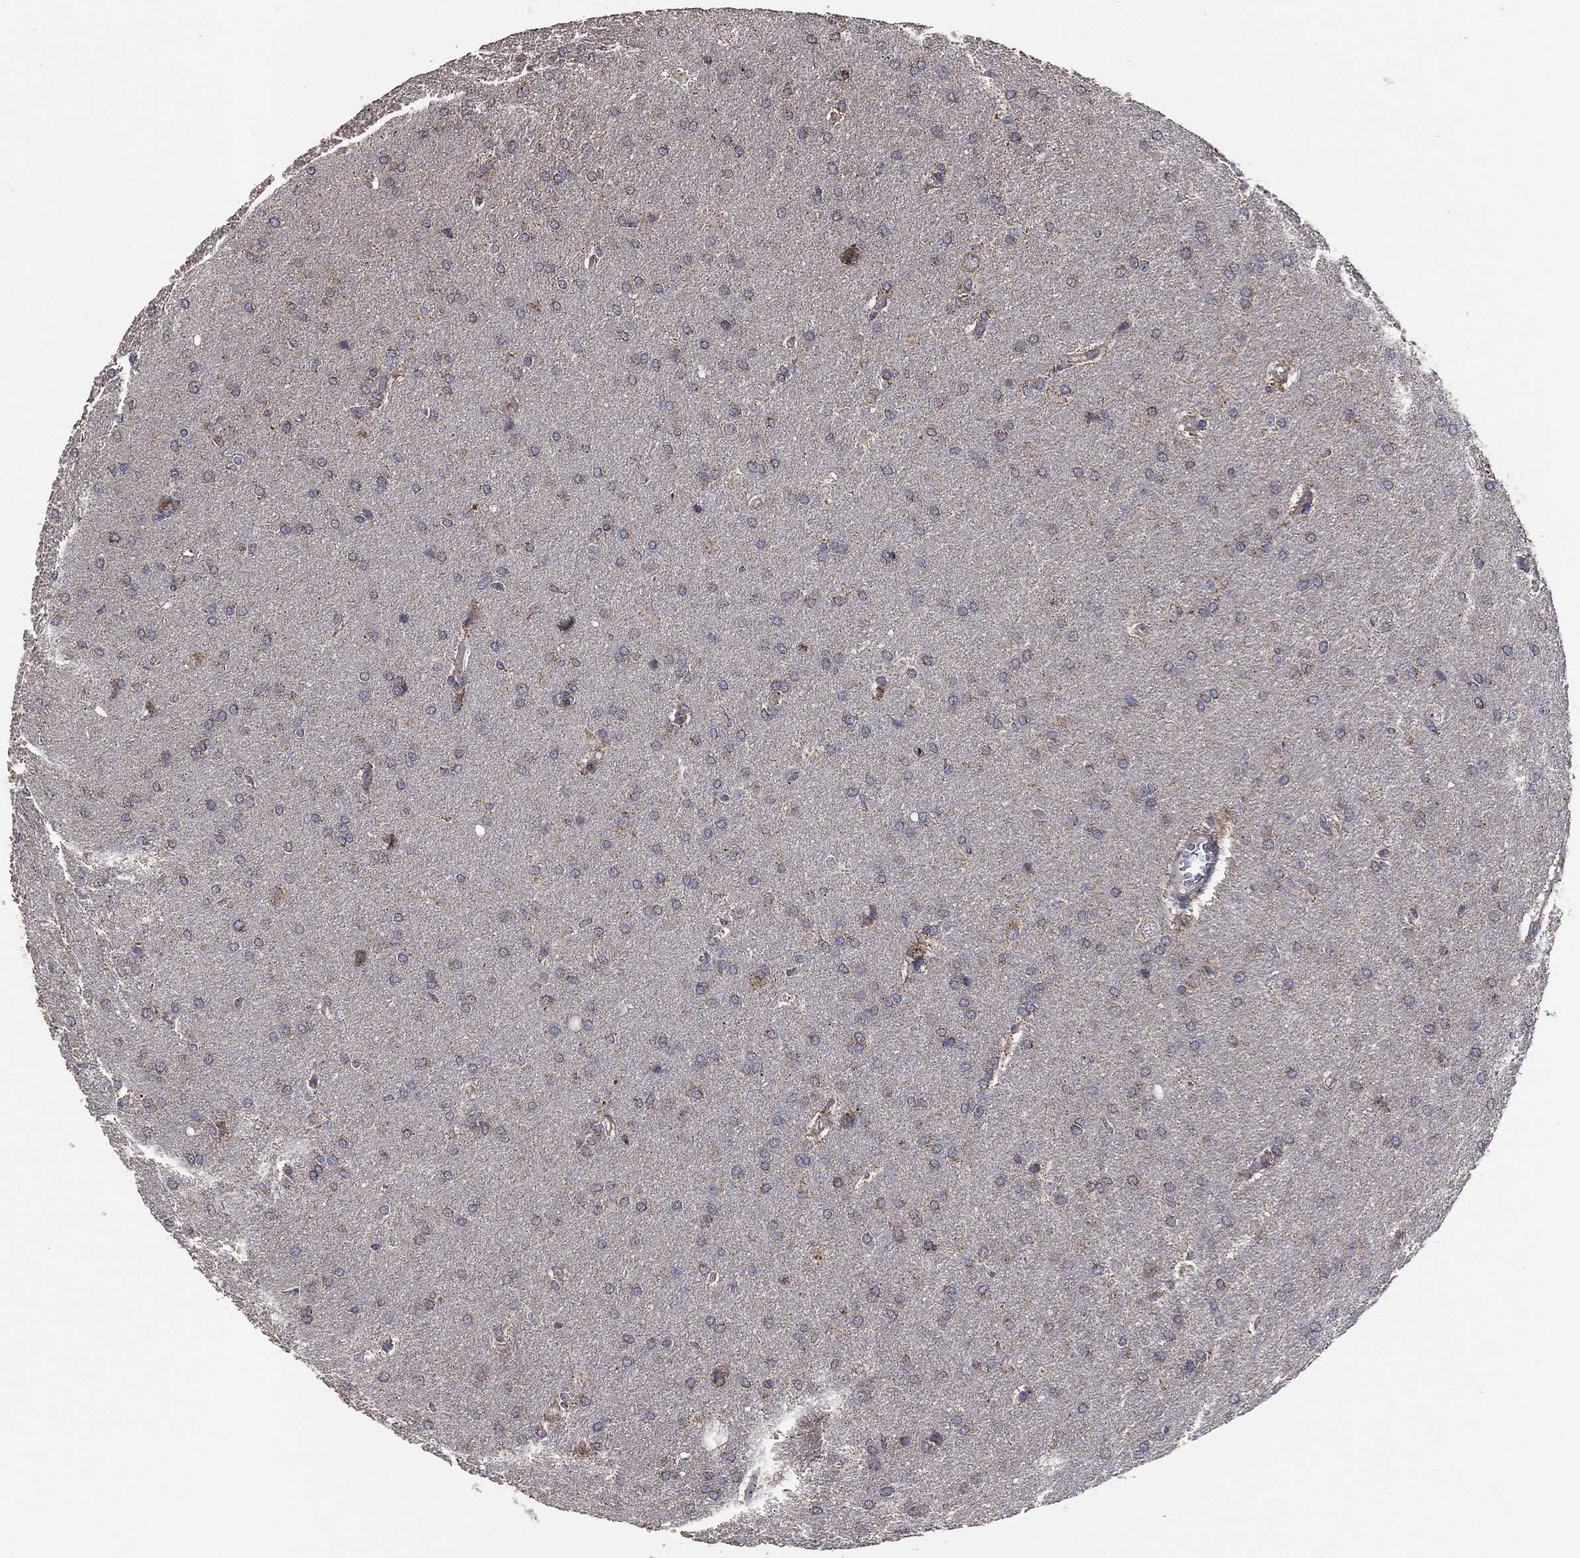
{"staining": {"intensity": "weak", "quantity": "<25%", "location": "cytoplasmic/membranous"}, "tissue": "glioma", "cell_type": "Tumor cells", "image_type": "cancer", "snomed": [{"axis": "morphology", "description": "Glioma, malignant, Low grade"}, {"axis": "topography", "description": "Brain"}], "caption": "The micrograph displays no significant staining in tumor cells of low-grade glioma (malignant). (Stains: DAB IHC with hematoxylin counter stain, Microscopy: brightfield microscopy at high magnification).", "gene": "LIMD1", "patient": {"sex": "female", "age": 32}}